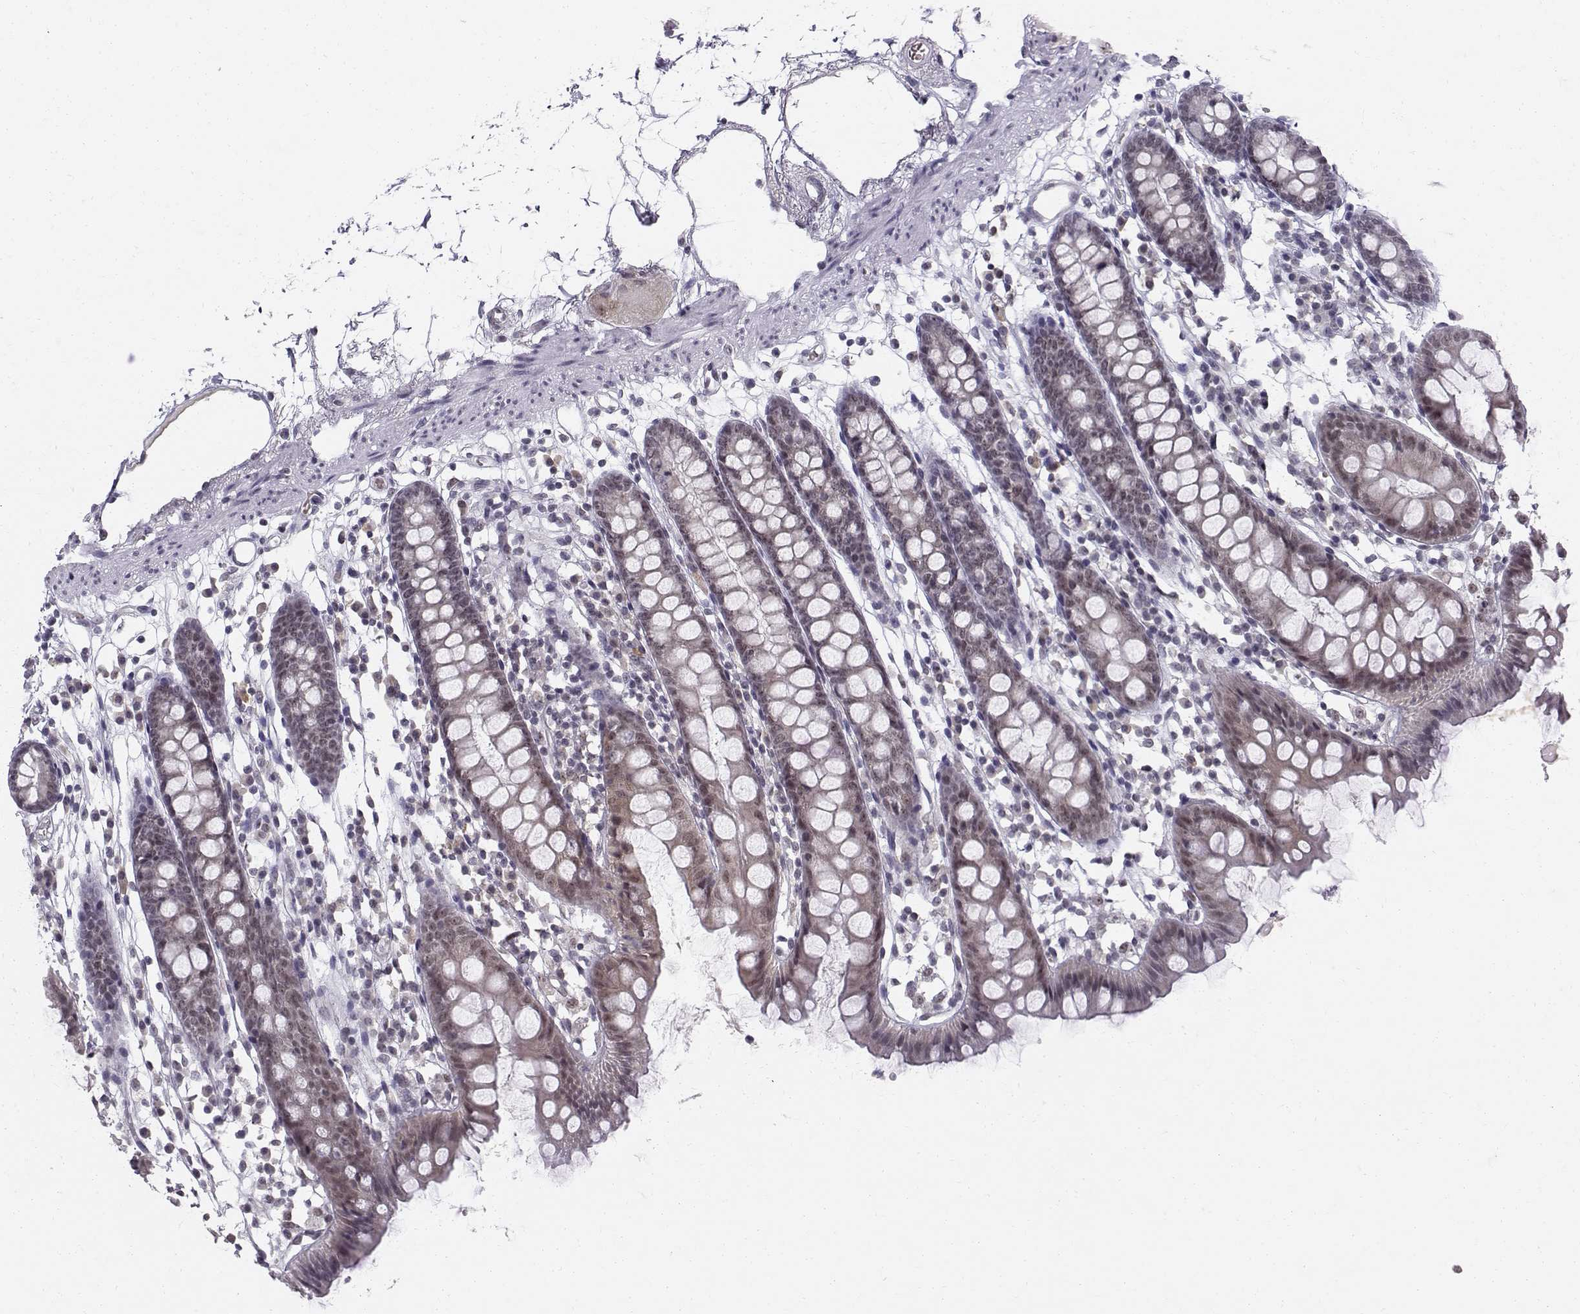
{"staining": {"intensity": "negative", "quantity": "none", "location": "none"}, "tissue": "colon", "cell_type": "Endothelial cells", "image_type": "normal", "snomed": [{"axis": "morphology", "description": "Normal tissue, NOS"}, {"axis": "topography", "description": "Colon"}], "caption": "Colon was stained to show a protein in brown. There is no significant expression in endothelial cells.", "gene": "RPP38", "patient": {"sex": "male", "age": 47}}